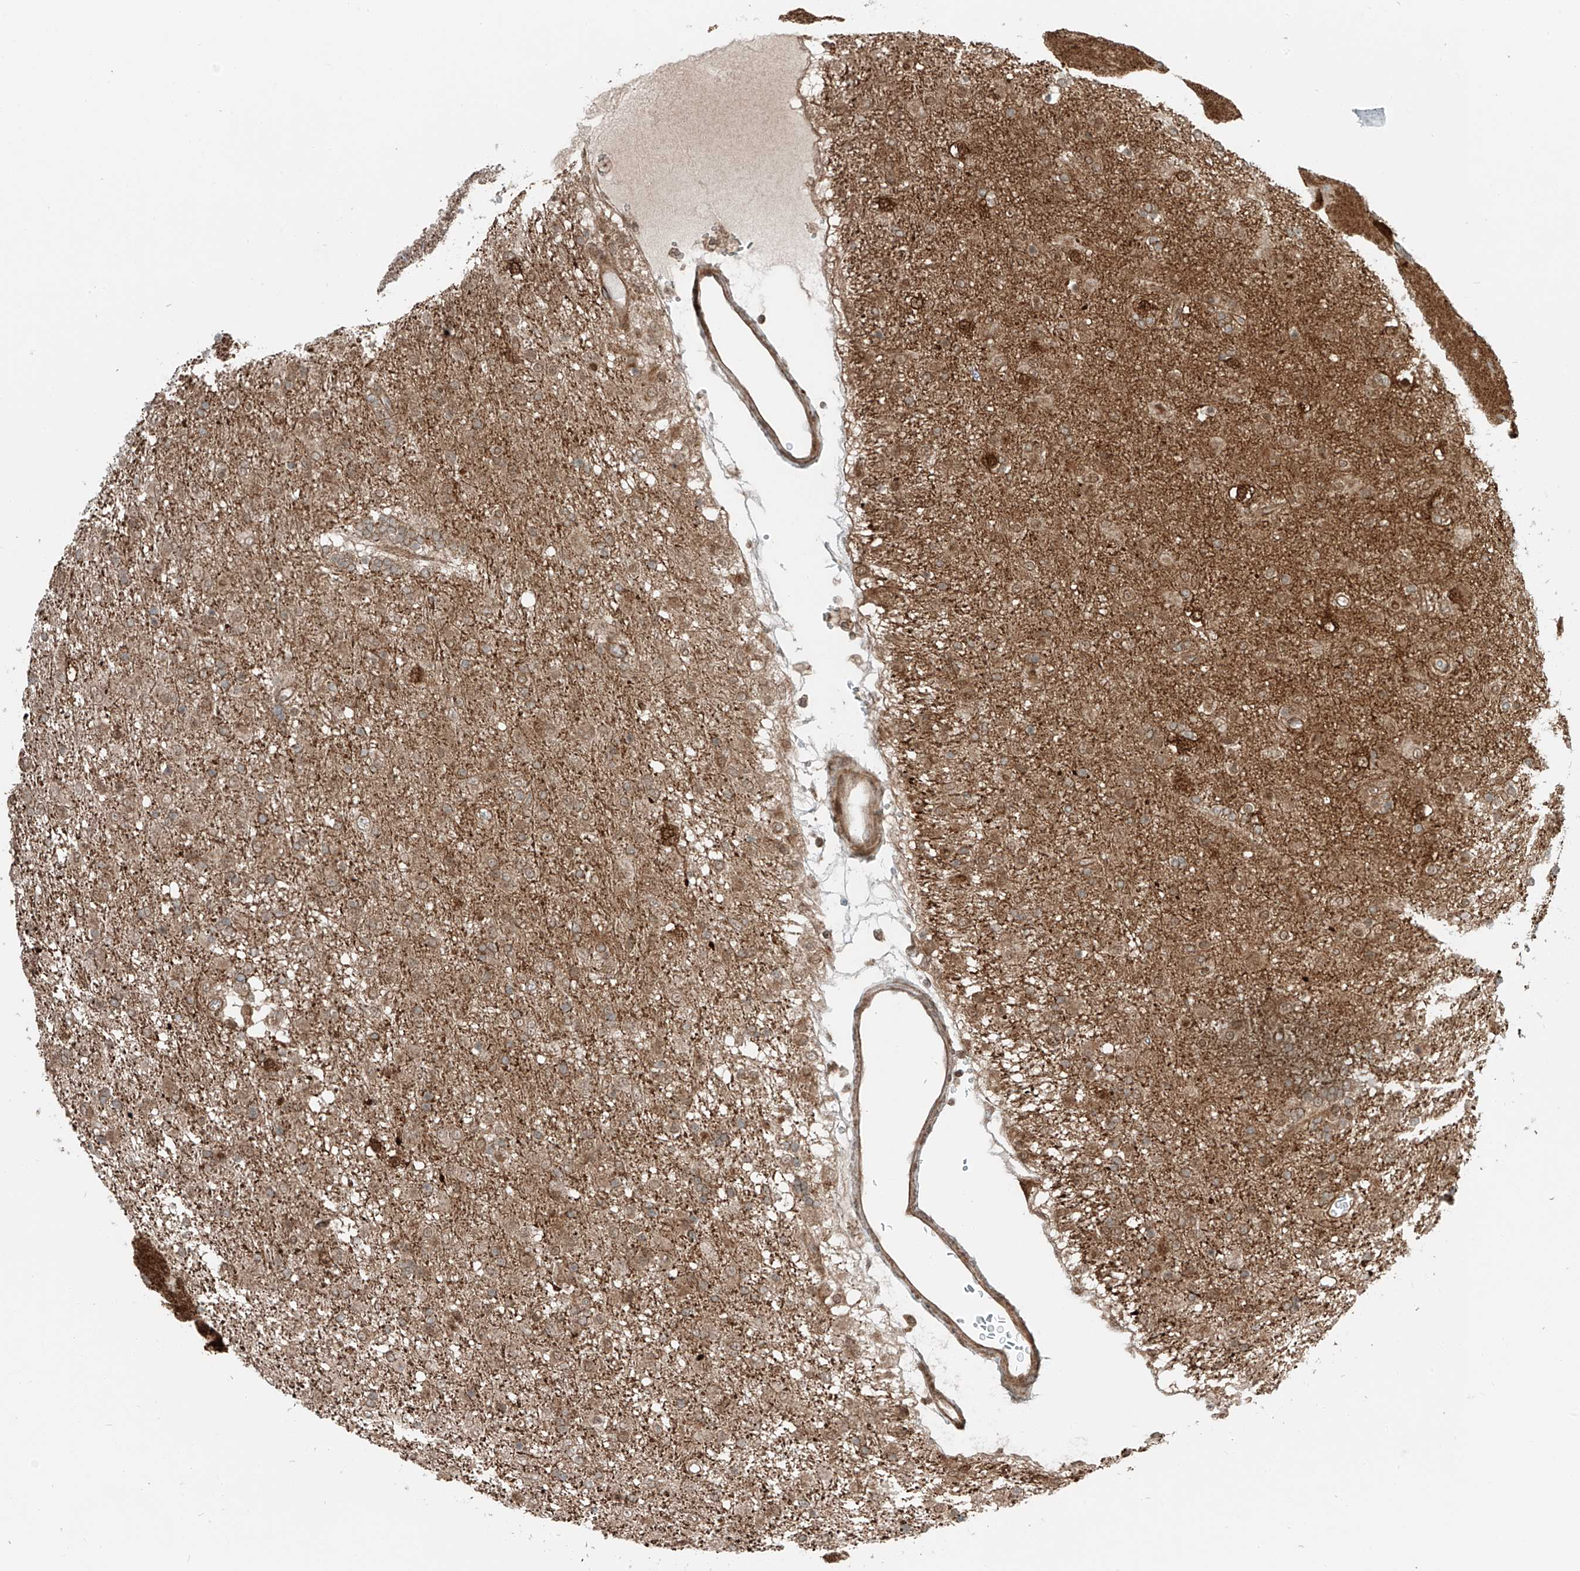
{"staining": {"intensity": "moderate", "quantity": ">75%", "location": "cytoplasmic/membranous"}, "tissue": "glioma", "cell_type": "Tumor cells", "image_type": "cancer", "snomed": [{"axis": "morphology", "description": "Glioma, malignant, Low grade"}, {"axis": "topography", "description": "Brain"}], "caption": "Low-grade glioma (malignant) was stained to show a protein in brown. There is medium levels of moderate cytoplasmic/membranous staining in about >75% of tumor cells.", "gene": "USP48", "patient": {"sex": "male", "age": 65}}